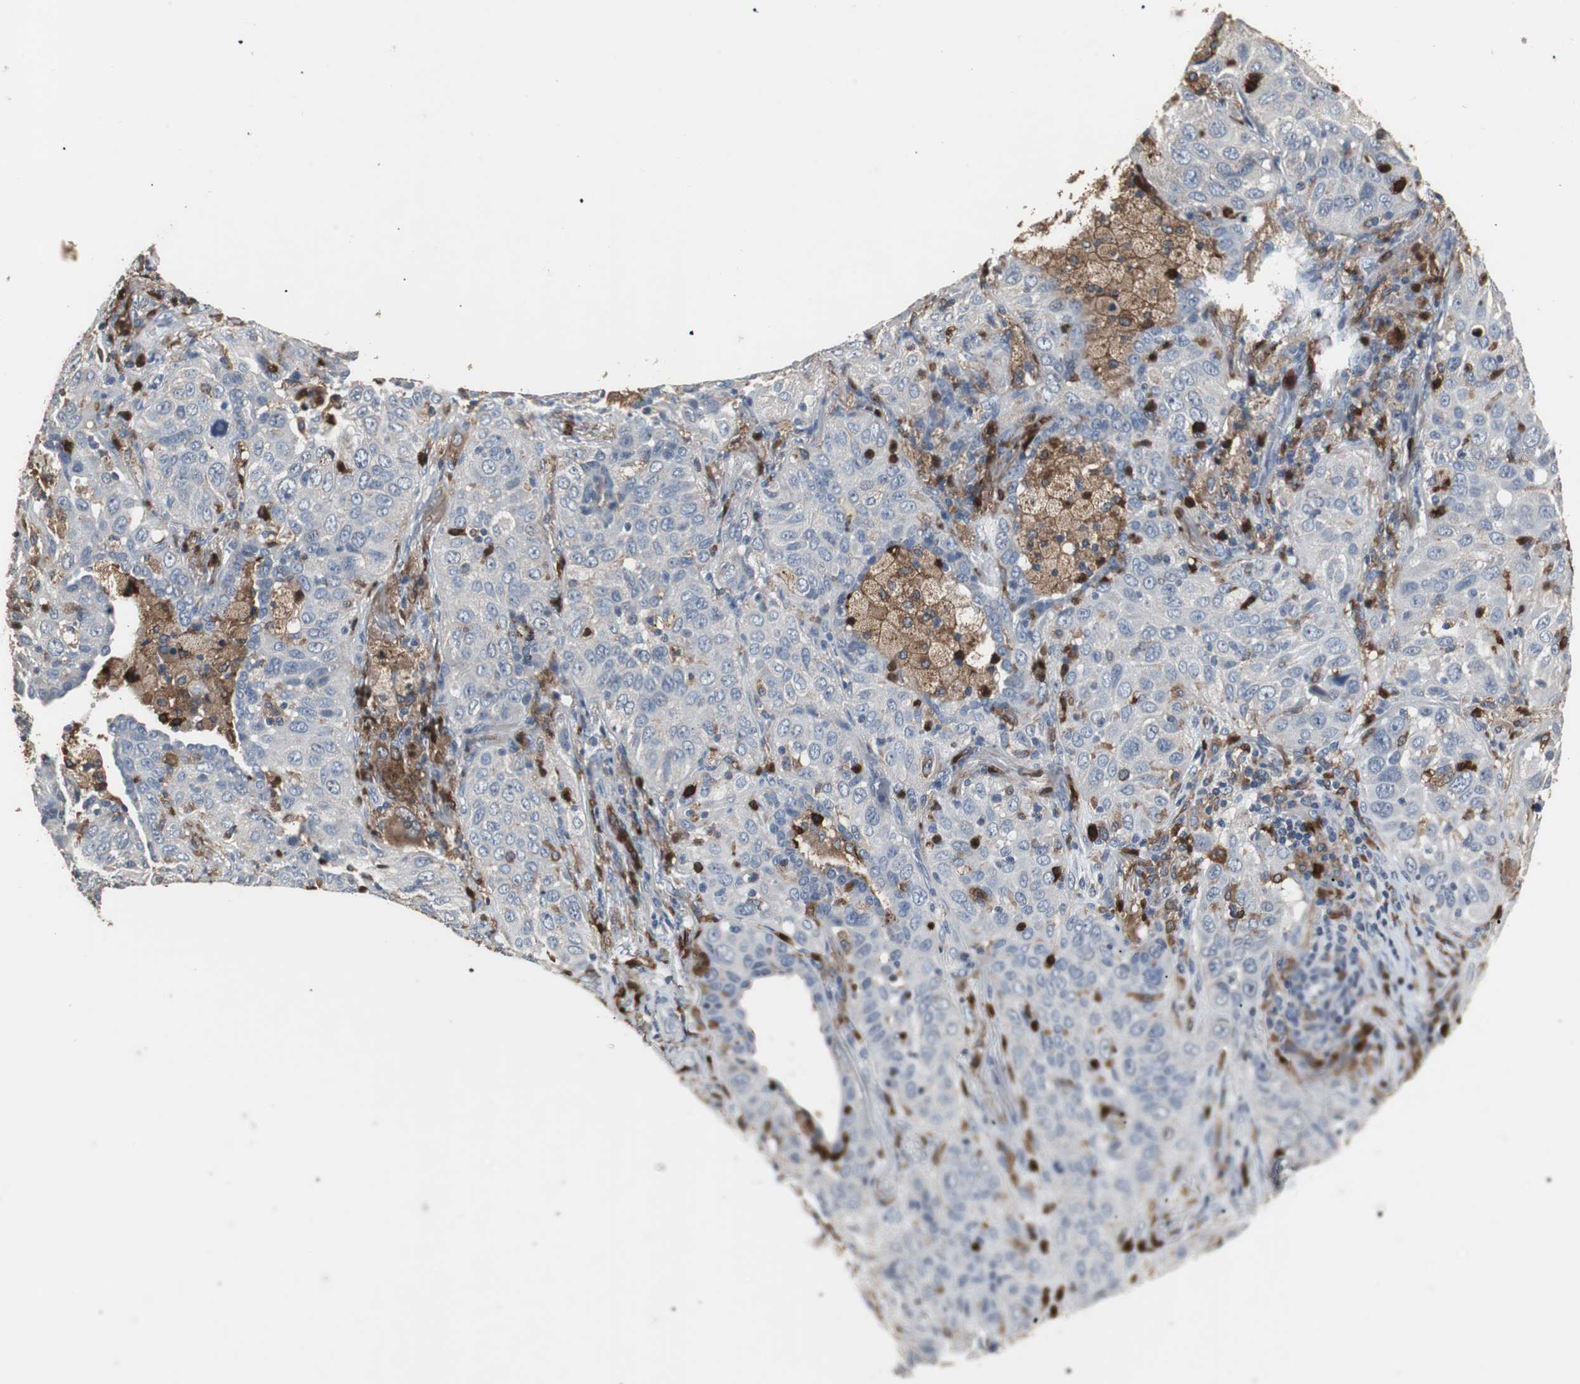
{"staining": {"intensity": "negative", "quantity": "none", "location": "none"}, "tissue": "lung cancer", "cell_type": "Tumor cells", "image_type": "cancer", "snomed": [{"axis": "morphology", "description": "Squamous cell carcinoma, NOS"}, {"axis": "topography", "description": "Lung"}], "caption": "The photomicrograph reveals no staining of tumor cells in lung cancer (squamous cell carcinoma).", "gene": "NCF2", "patient": {"sex": "female", "age": 67}}